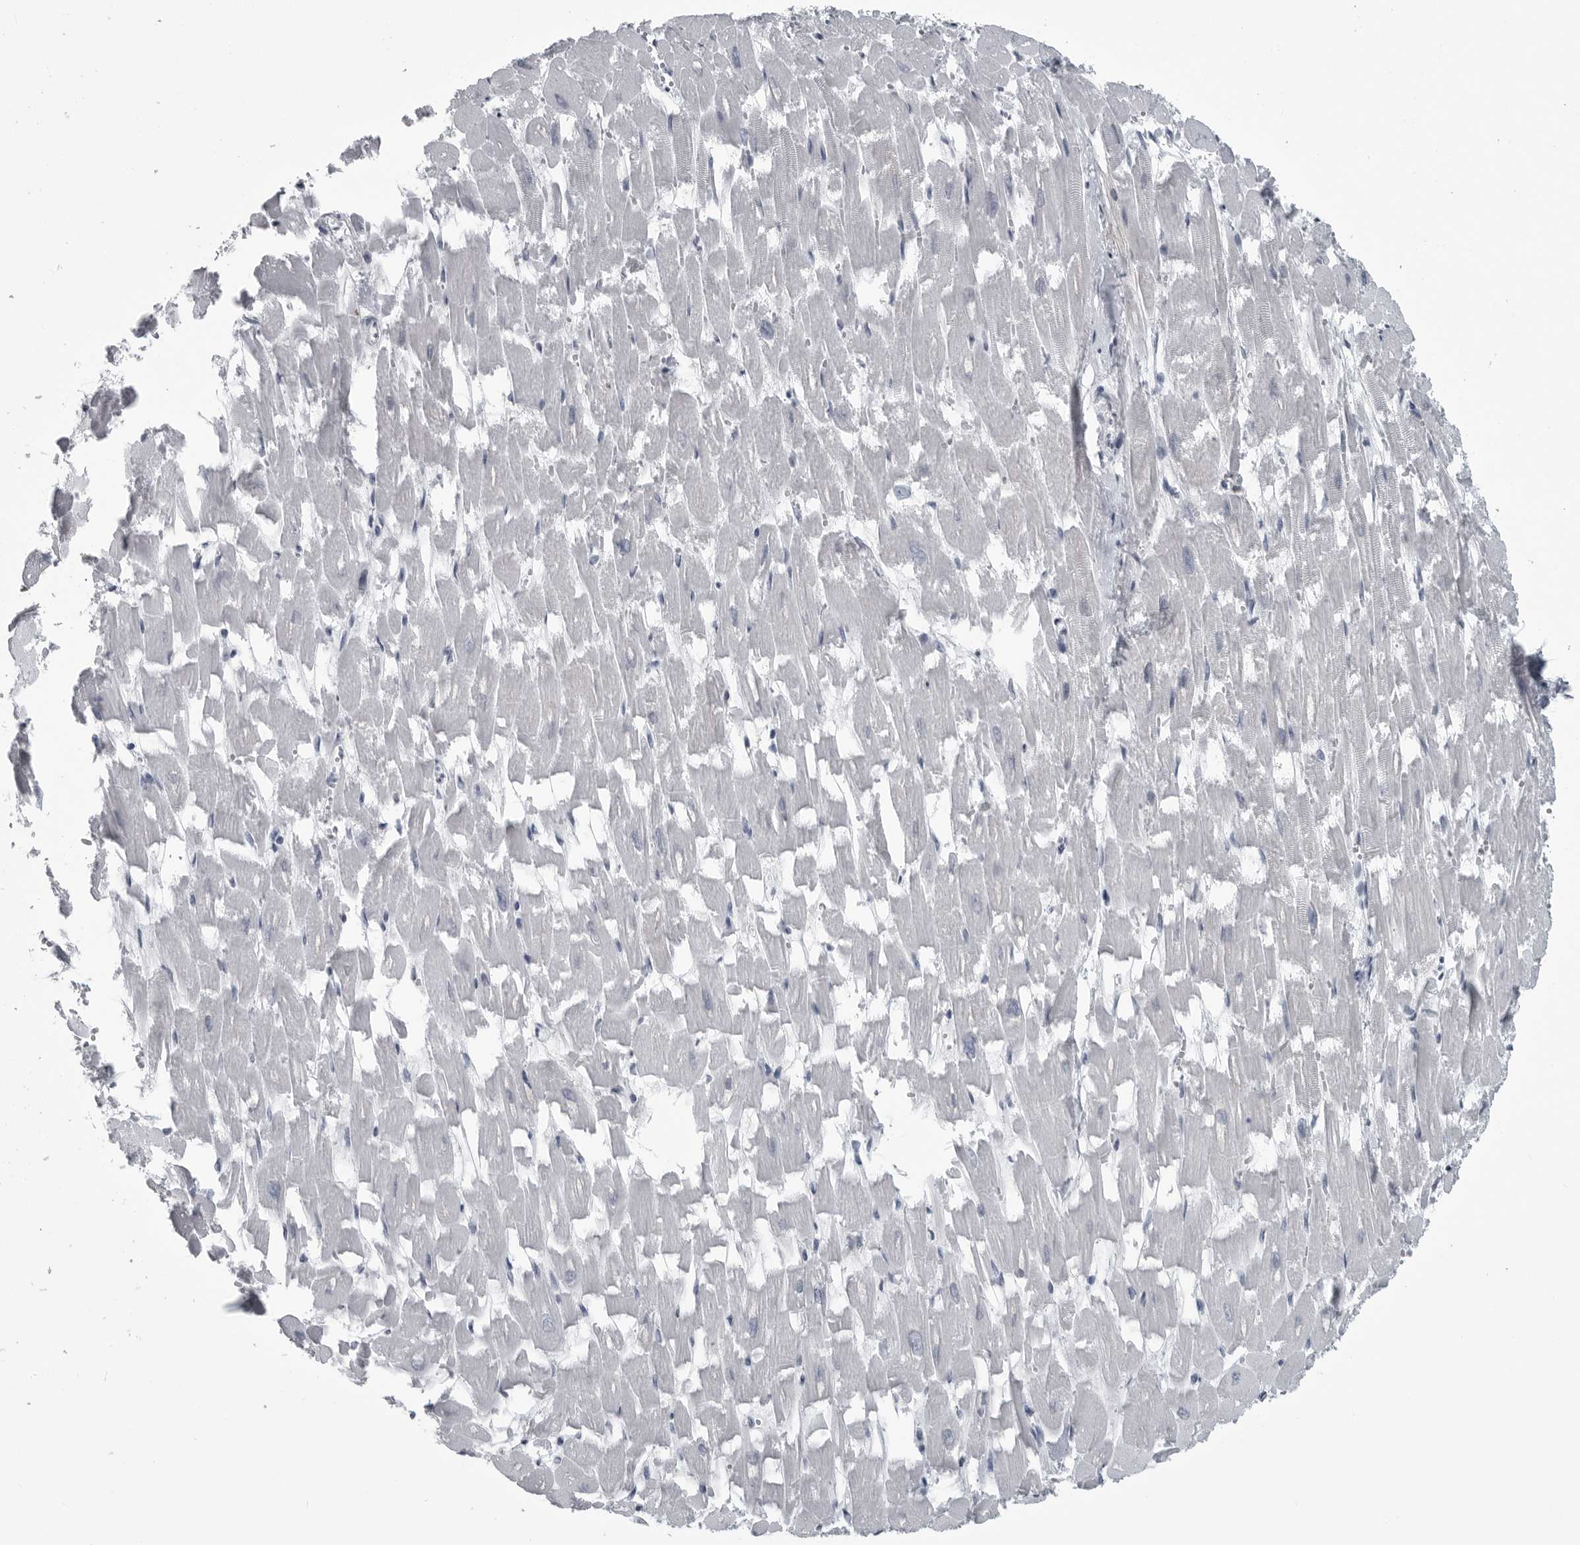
{"staining": {"intensity": "negative", "quantity": "none", "location": "none"}, "tissue": "heart muscle", "cell_type": "Cardiomyocytes", "image_type": "normal", "snomed": [{"axis": "morphology", "description": "Normal tissue, NOS"}, {"axis": "topography", "description": "Heart"}], "caption": "Immunohistochemical staining of benign heart muscle displays no significant expression in cardiomyocytes. The staining was performed using DAB to visualize the protein expression in brown, while the nuclei were stained in blue with hematoxylin (Magnification: 20x).", "gene": "MYOC", "patient": {"sex": "male", "age": 54}}